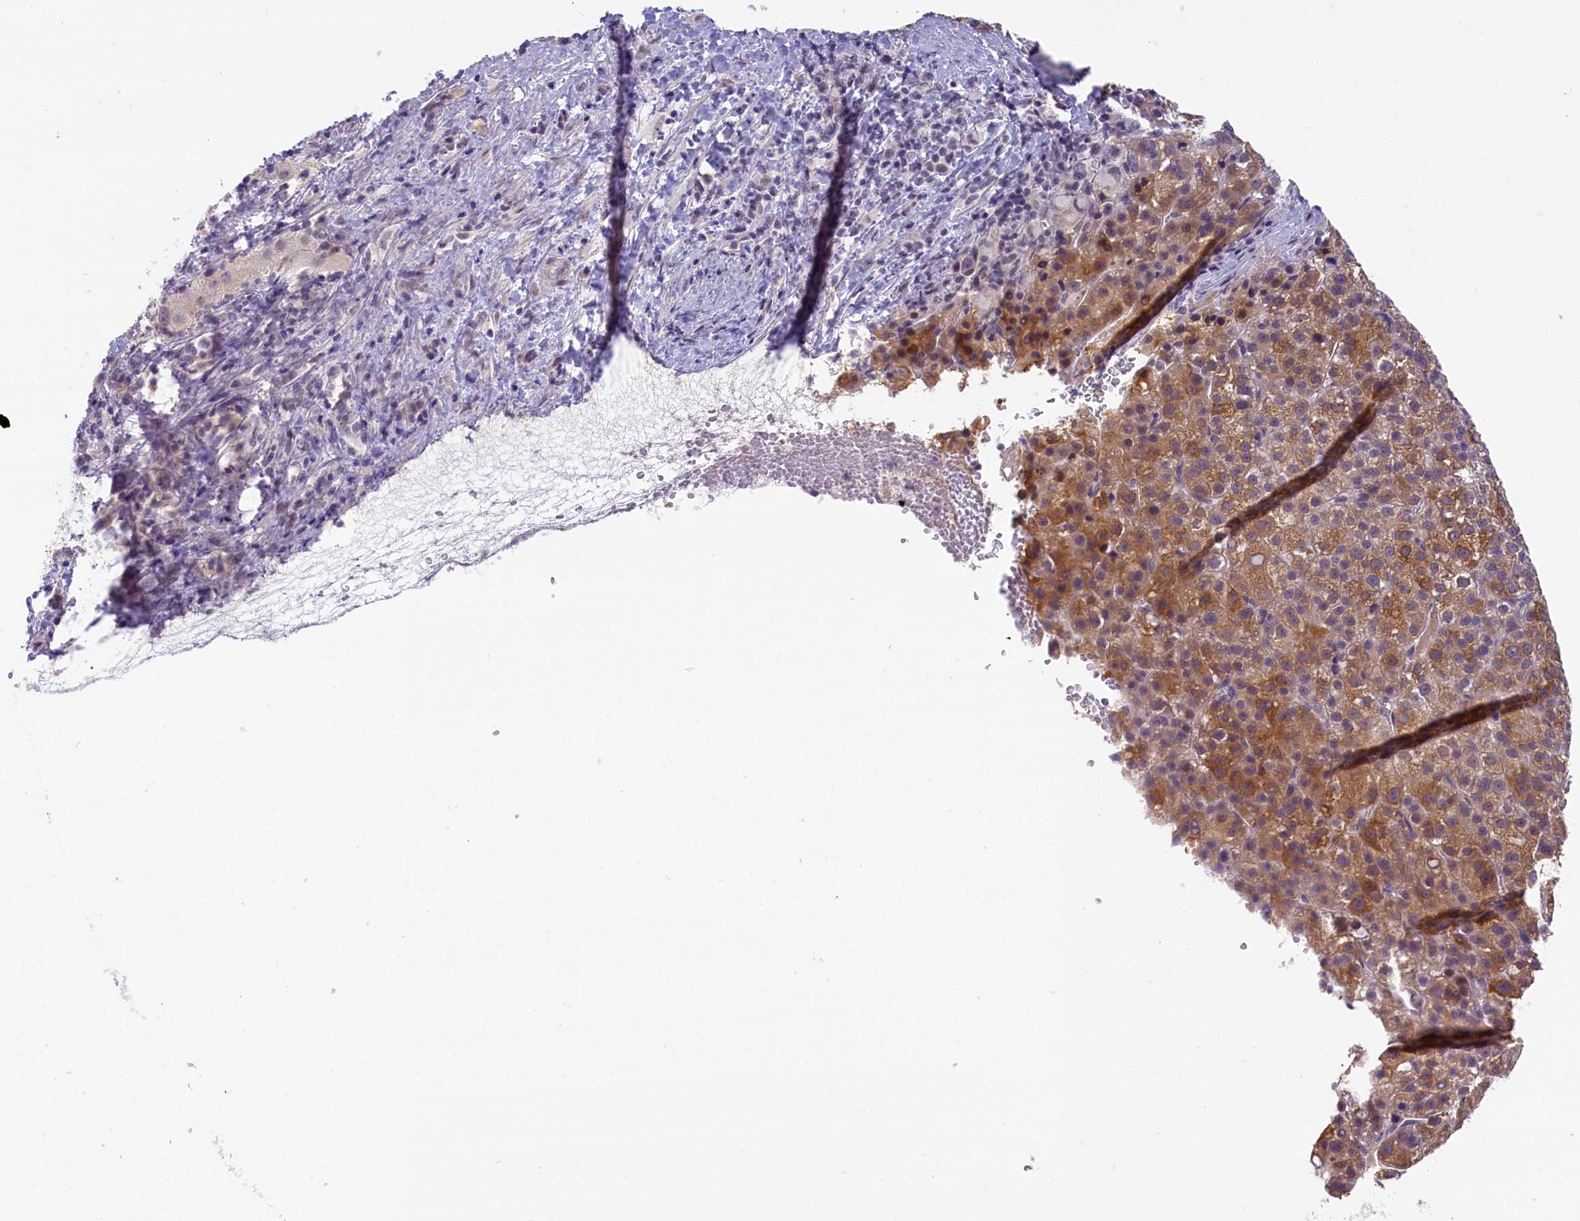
{"staining": {"intensity": "moderate", "quantity": ">75%", "location": "cytoplasmic/membranous"}, "tissue": "liver cancer", "cell_type": "Tumor cells", "image_type": "cancer", "snomed": [{"axis": "morphology", "description": "Carcinoma, Hepatocellular, NOS"}, {"axis": "topography", "description": "Liver"}], "caption": "This photomicrograph reveals IHC staining of human hepatocellular carcinoma (liver), with medium moderate cytoplasmic/membranous positivity in about >75% of tumor cells.", "gene": "CRAMP1", "patient": {"sex": "female", "age": 58}}